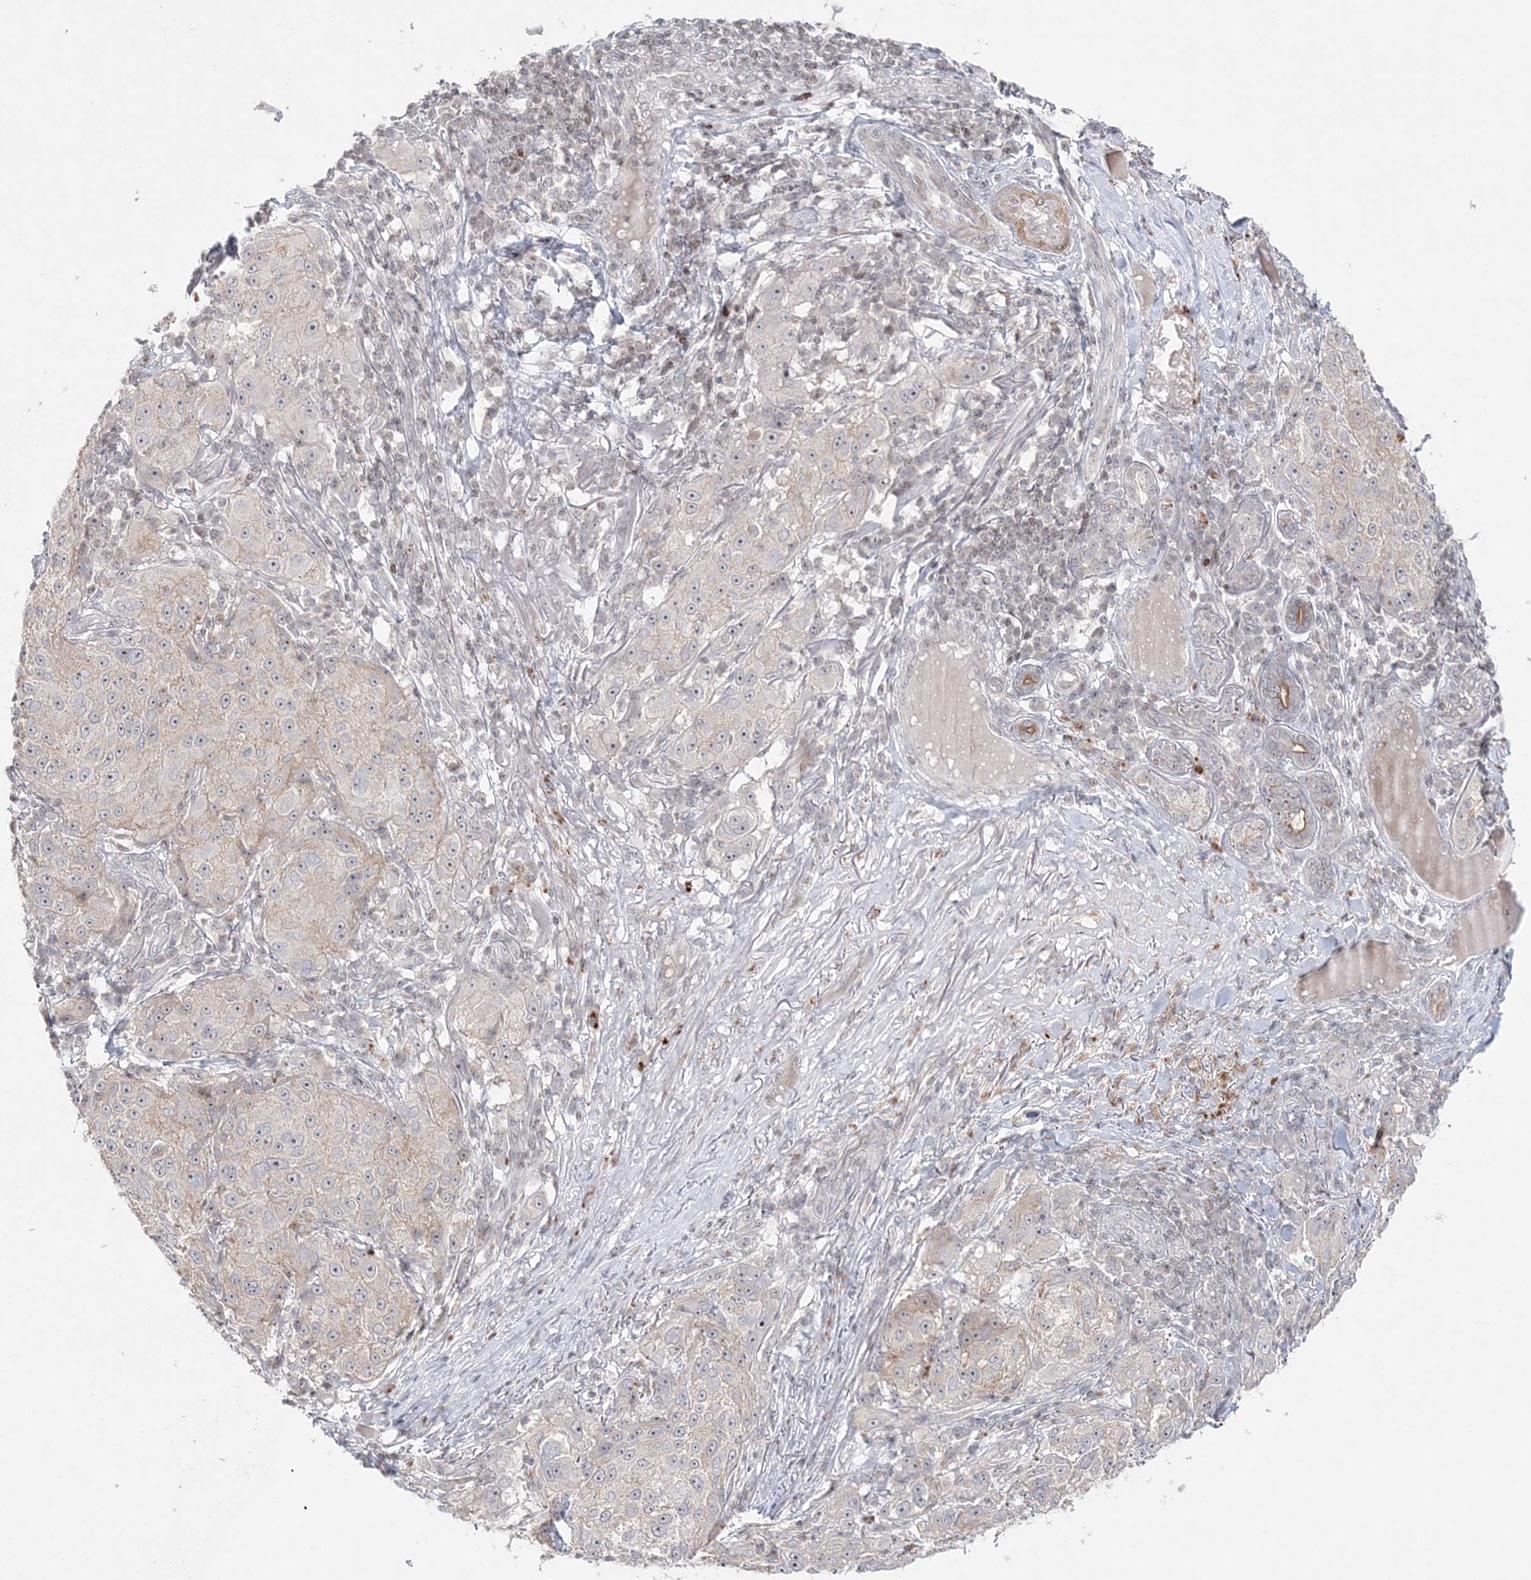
{"staining": {"intensity": "weak", "quantity": "<25%", "location": "cytoplasmic/membranous"}, "tissue": "melanoma", "cell_type": "Tumor cells", "image_type": "cancer", "snomed": [{"axis": "morphology", "description": "Necrosis, NOS"}, {"axis": "morphology", "description": "Malignant melanoma, NOS"}, {"axis": "topography", "description": "Skin"}], "caption": "Immunohistochemistry image of neoplastic tissue: melanoma stained with DAB displays no significant protein expression in tumor cells.", "gene": "SH3BP4", "patient": {"sex": "female", "age": 87}}